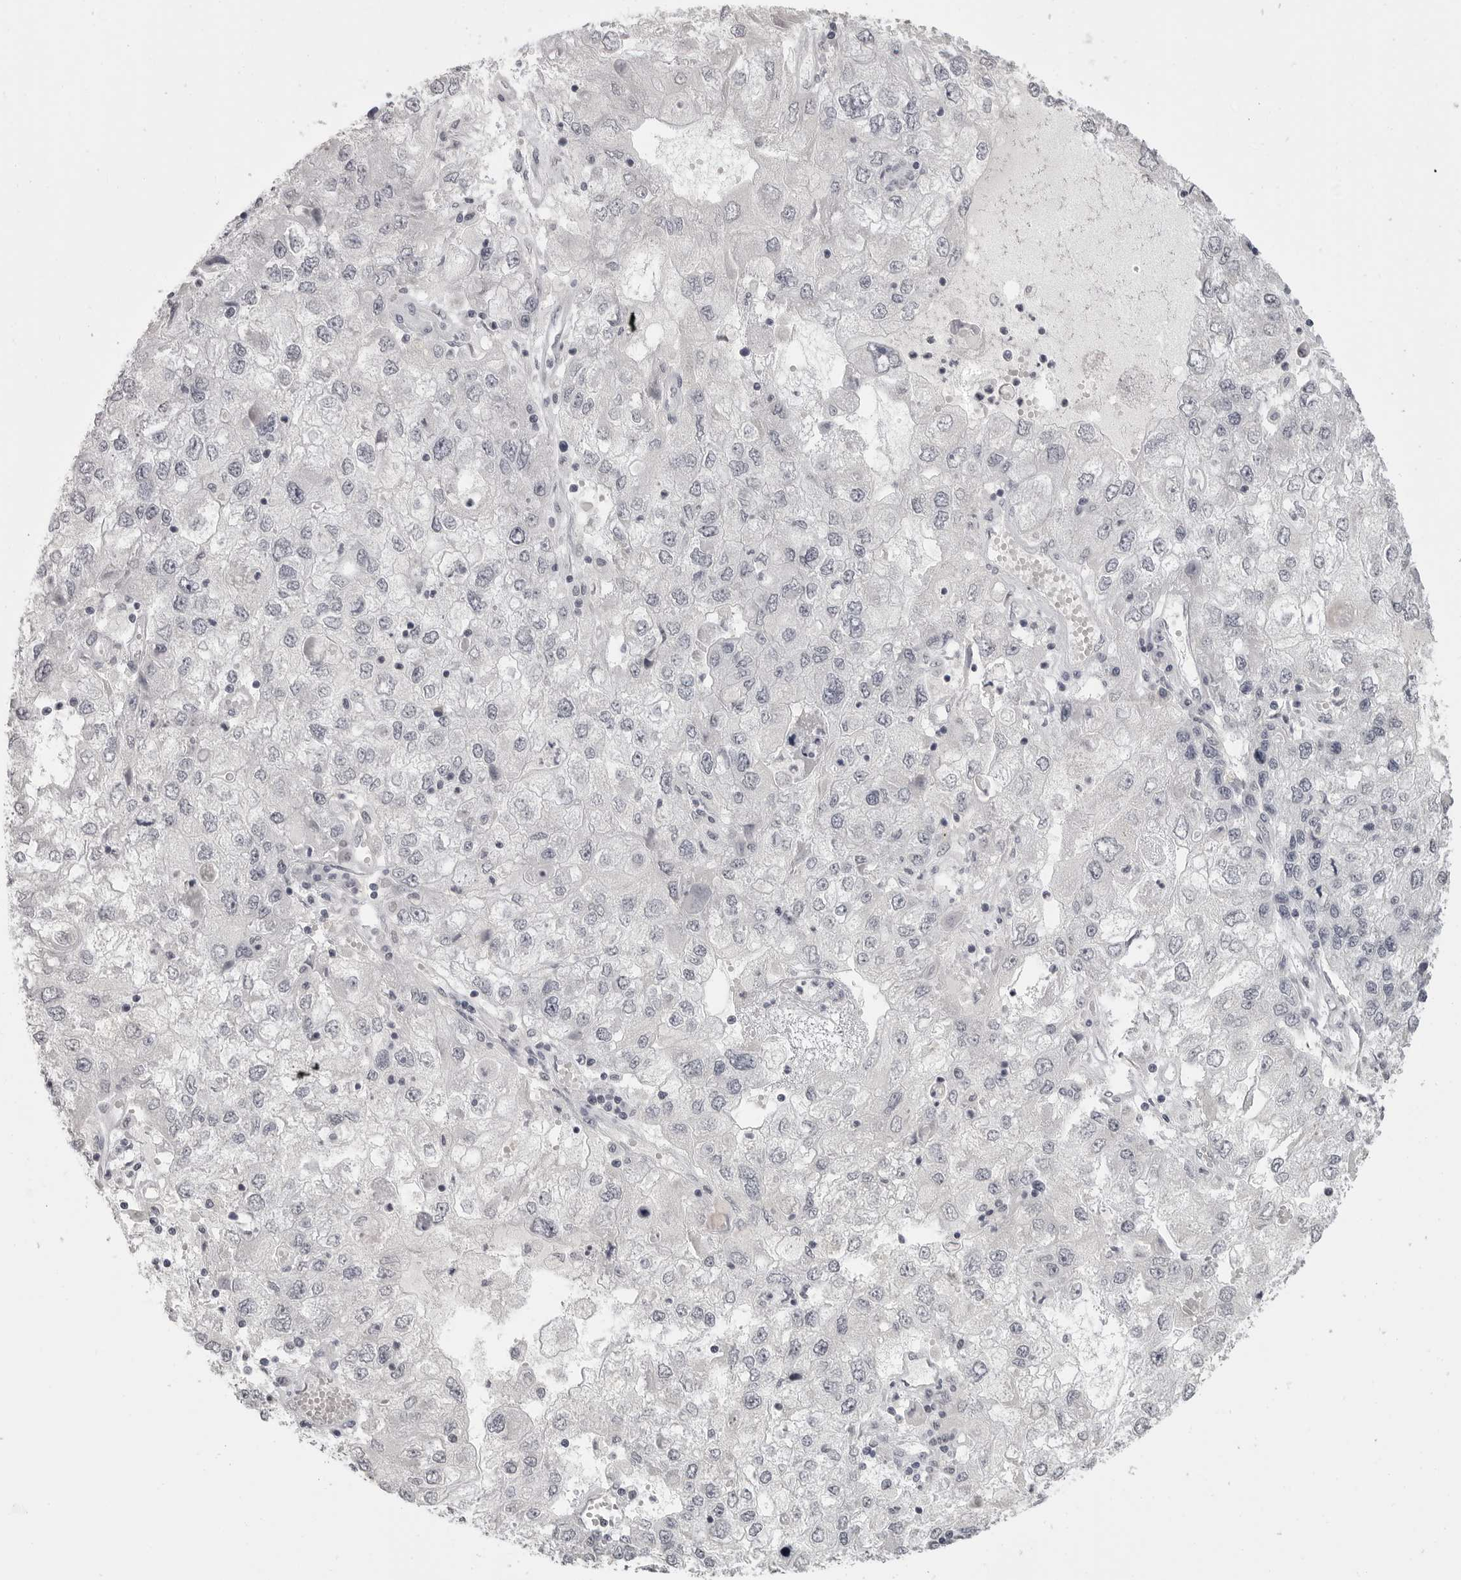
{"staining": {"intensity": "negative", "quantity": "none", "location": "none"}, "tissue": "endometrial cancer", "cell_type": "Tumor cells", "image_type": "cancer", "snomed": [{"axis": "morphology", "description": "Adenocarcinoma, NOS"}, {"axis": "topography", "description": "Endometrium"}], "caption": "The photomicrograph shows no significant expression in tumor cells of endometrial adenocarcinoma.", "gene": "PRSS1", "patient": {"sex": "female", "age": 49}}